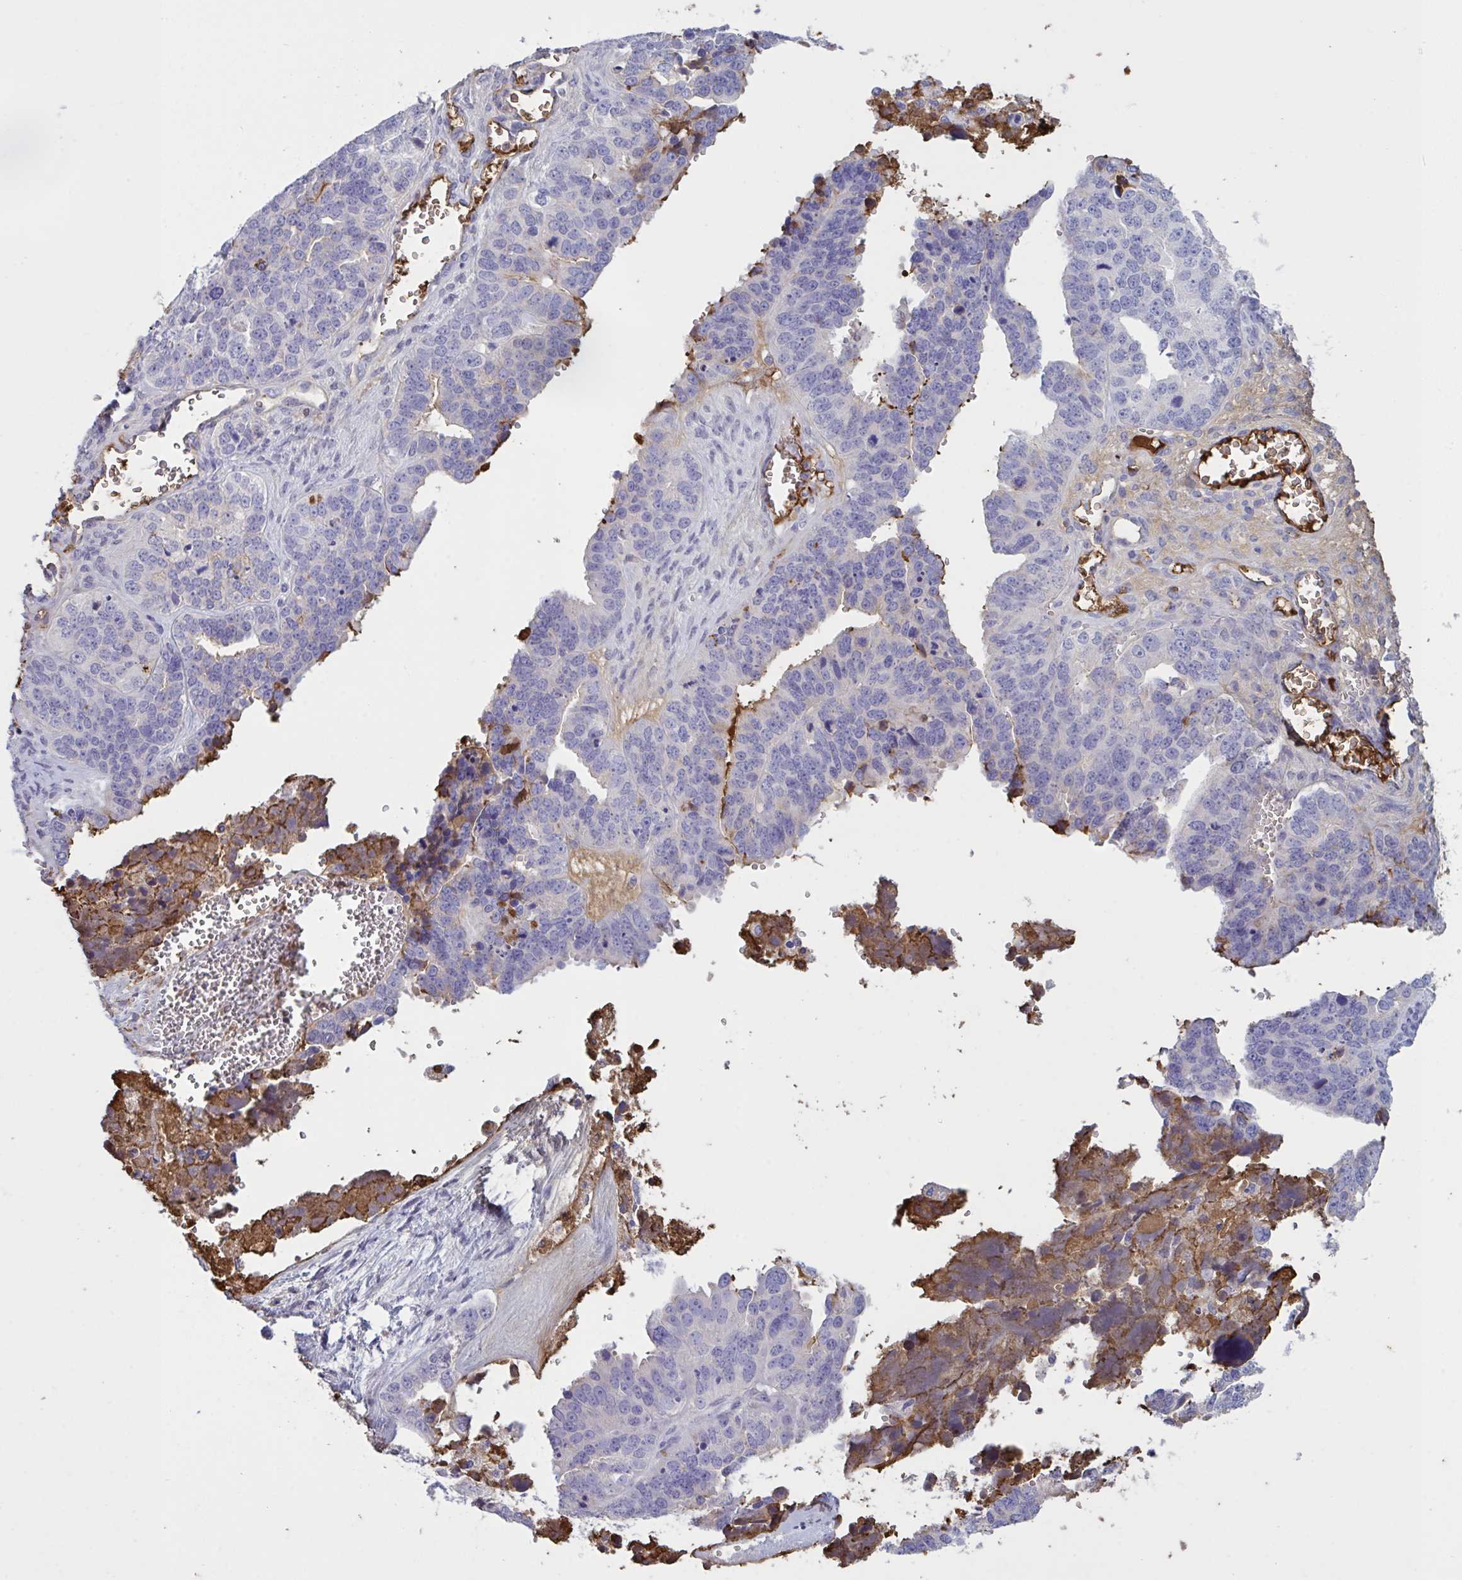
{"staining": {"intensity": "negative", "quantity": "none", "location": "none"}, "tissue": "ovarian cancer", "cell_type": "Tumor cells", "image_type": "cancer", "snomed": [{"axis": "morphology", "description": "Cystadenocarcinoma, serous, NOS"}, {"axis": "topography", "description": "Ovary"}], "caption": "Immunohistochemistry (IHC) of ovarian cancer (serous cystadenocarcinoma) reveals no positivity in tumor cells.", "gene": "IL1R1", "patient": {"sex": "female", "age": 76}}